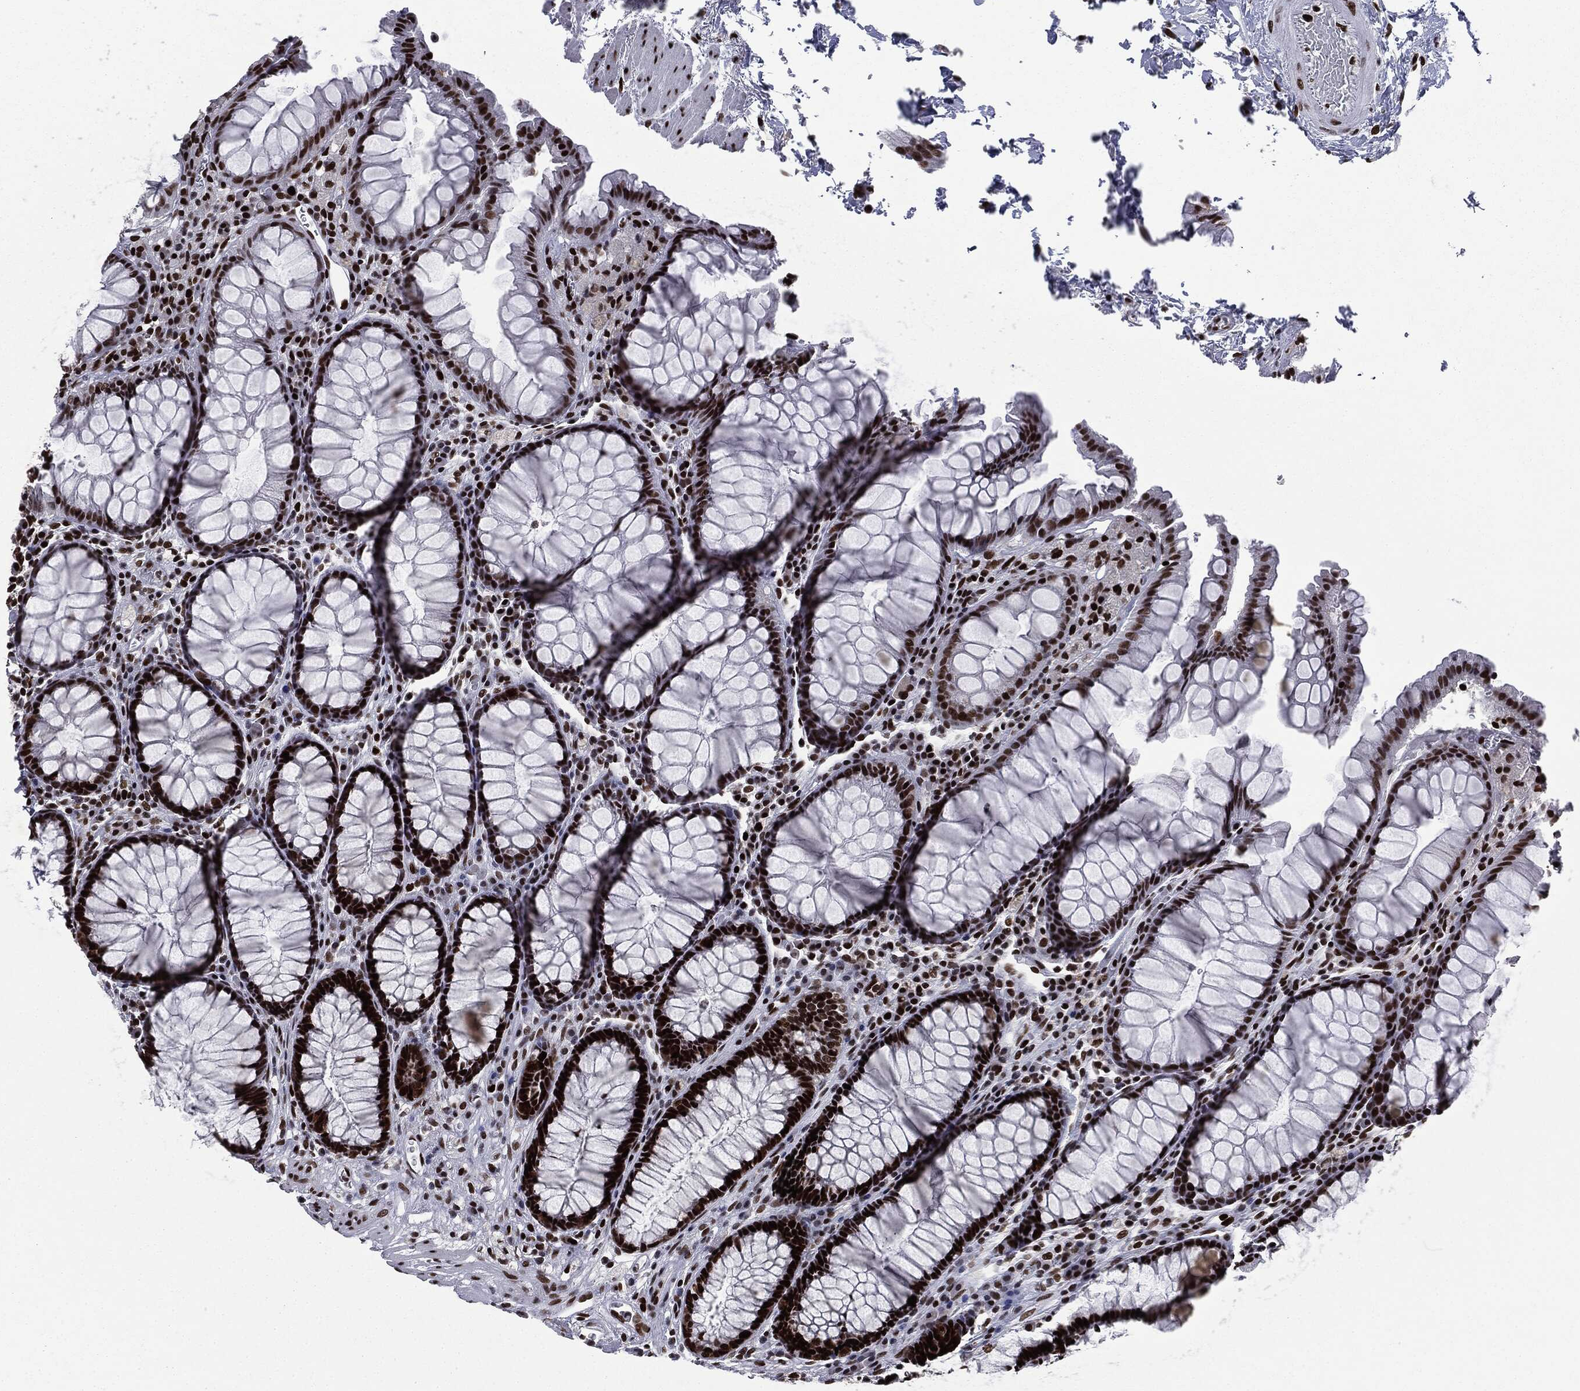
{"staining": {"intensity": "strong", "quantity": ">75%", "location": "nuclear"}, "tissue": "rectum", "cell_type": "Glandular cells", "image_type": "normal", "snomed": [{"axis": "morphology", "description": "Normal tissue, NOS"}, {"axis": "topography", "description": "Rectum"}], "caption": "High-magnification brightfield microscopy of normal rectum stained with DAB (3,3'-diaminobenzidine) (brown) and counterstained with hematoxylin (blue). glandular cells exhibit strong nuclear expression is appreciated in about>75% of cells.", "gene": "MSH2", "patient": {"sex": "female", "age": 68}}